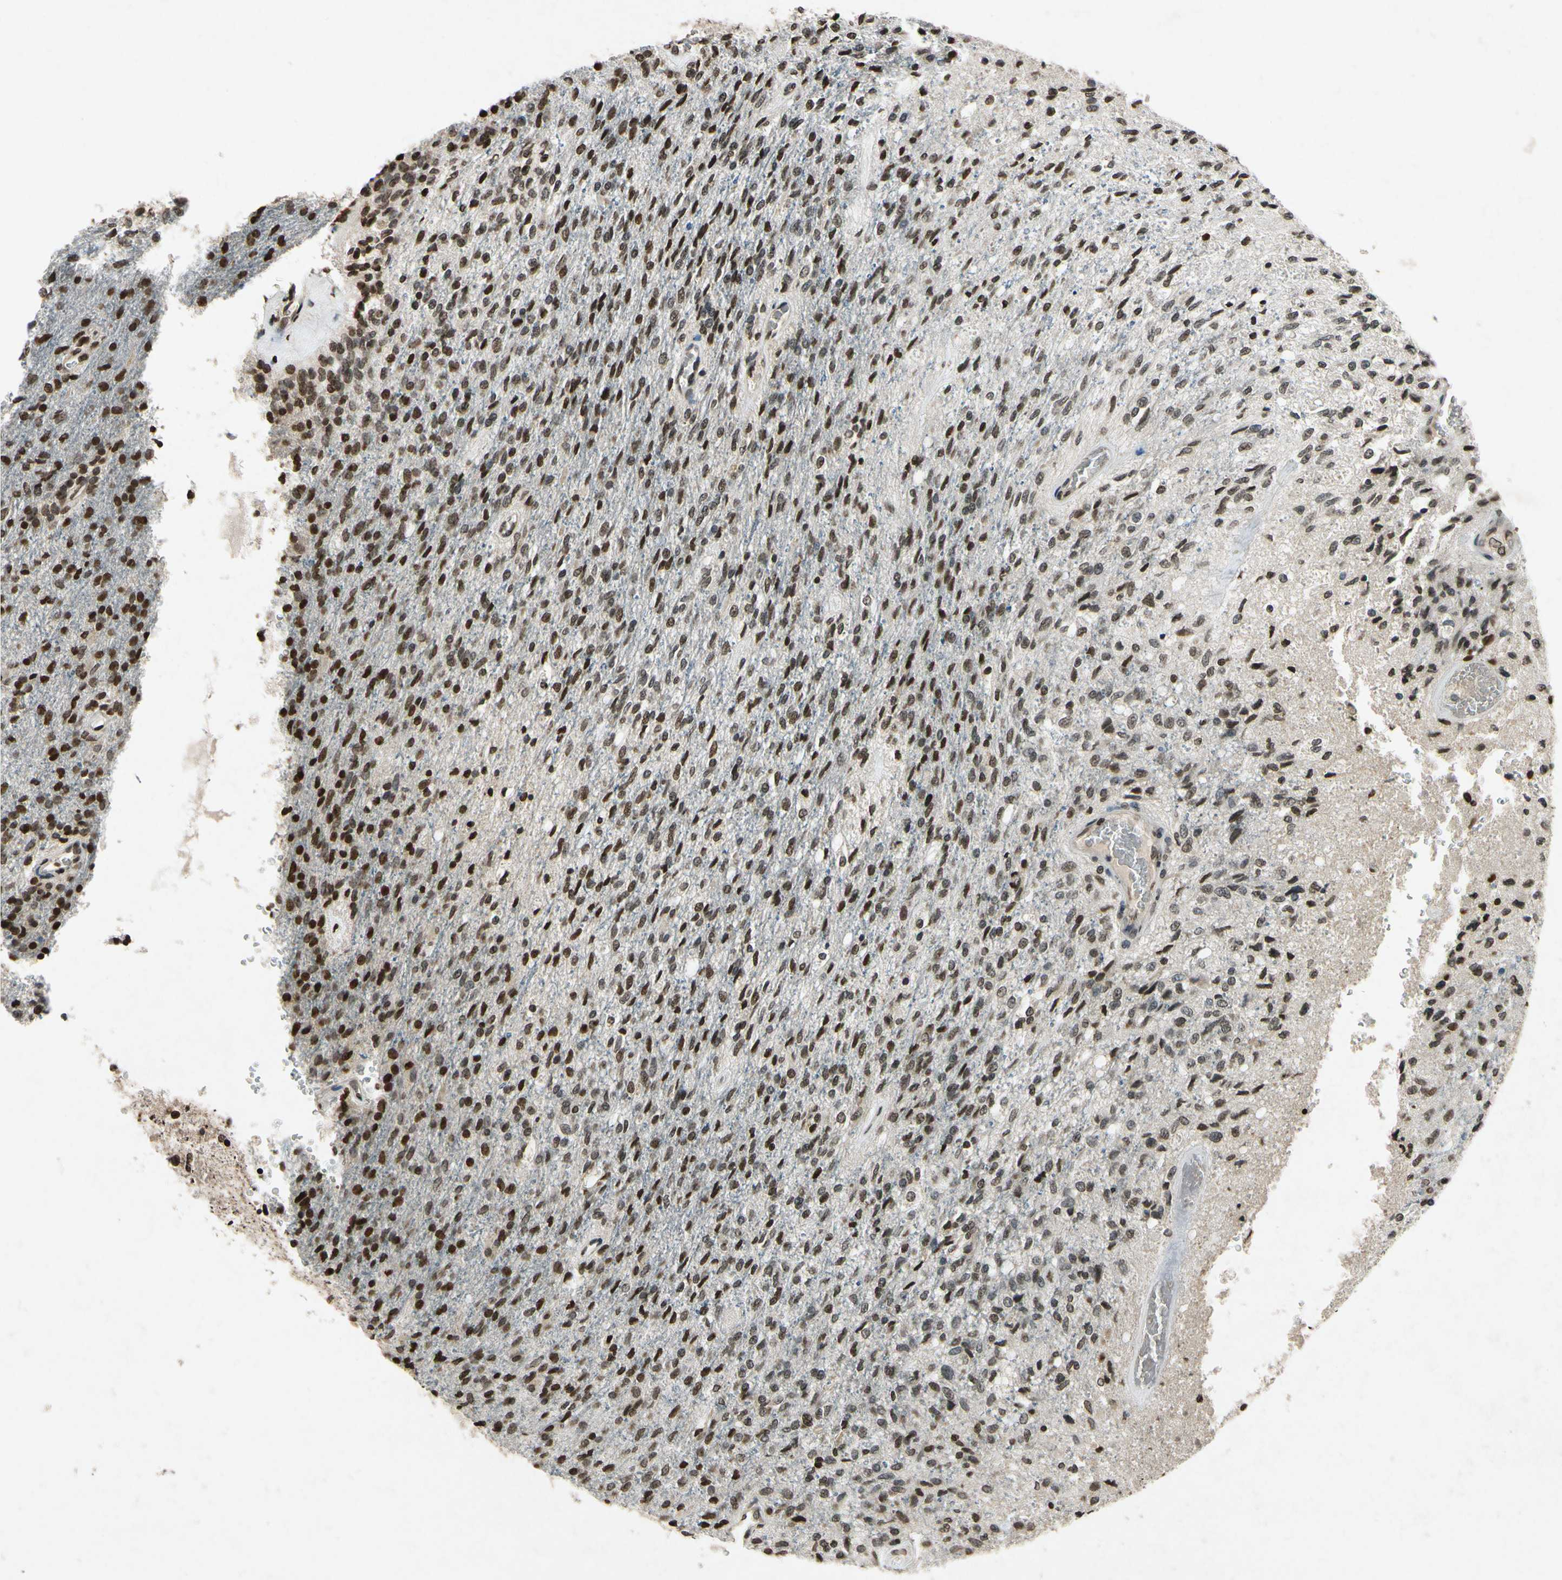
{"staining": {"intensity": "strong", "quantity": ">75%", "location": "nuclear"}, "tissue": "glioma", "cell_type": "Tumor cells", "image_type": "cancer", "snomed": [{"axis": "morphology", "description": "Normal tissue, NOS"}, {"axis": "morphology", "description": "Glioma, malignant, High grade"}, {"axis": "topography", "description": "Cerebral cortex"}], "caption": "An immunohistochemistry image of neoplastic tissue is shown. Protein staining in brown highlights strong nuclear positivity in malignant high-grade glioma within tumor cells.", "gene": "HOXB3", "patient": {"sex": "male", "age": 77}}